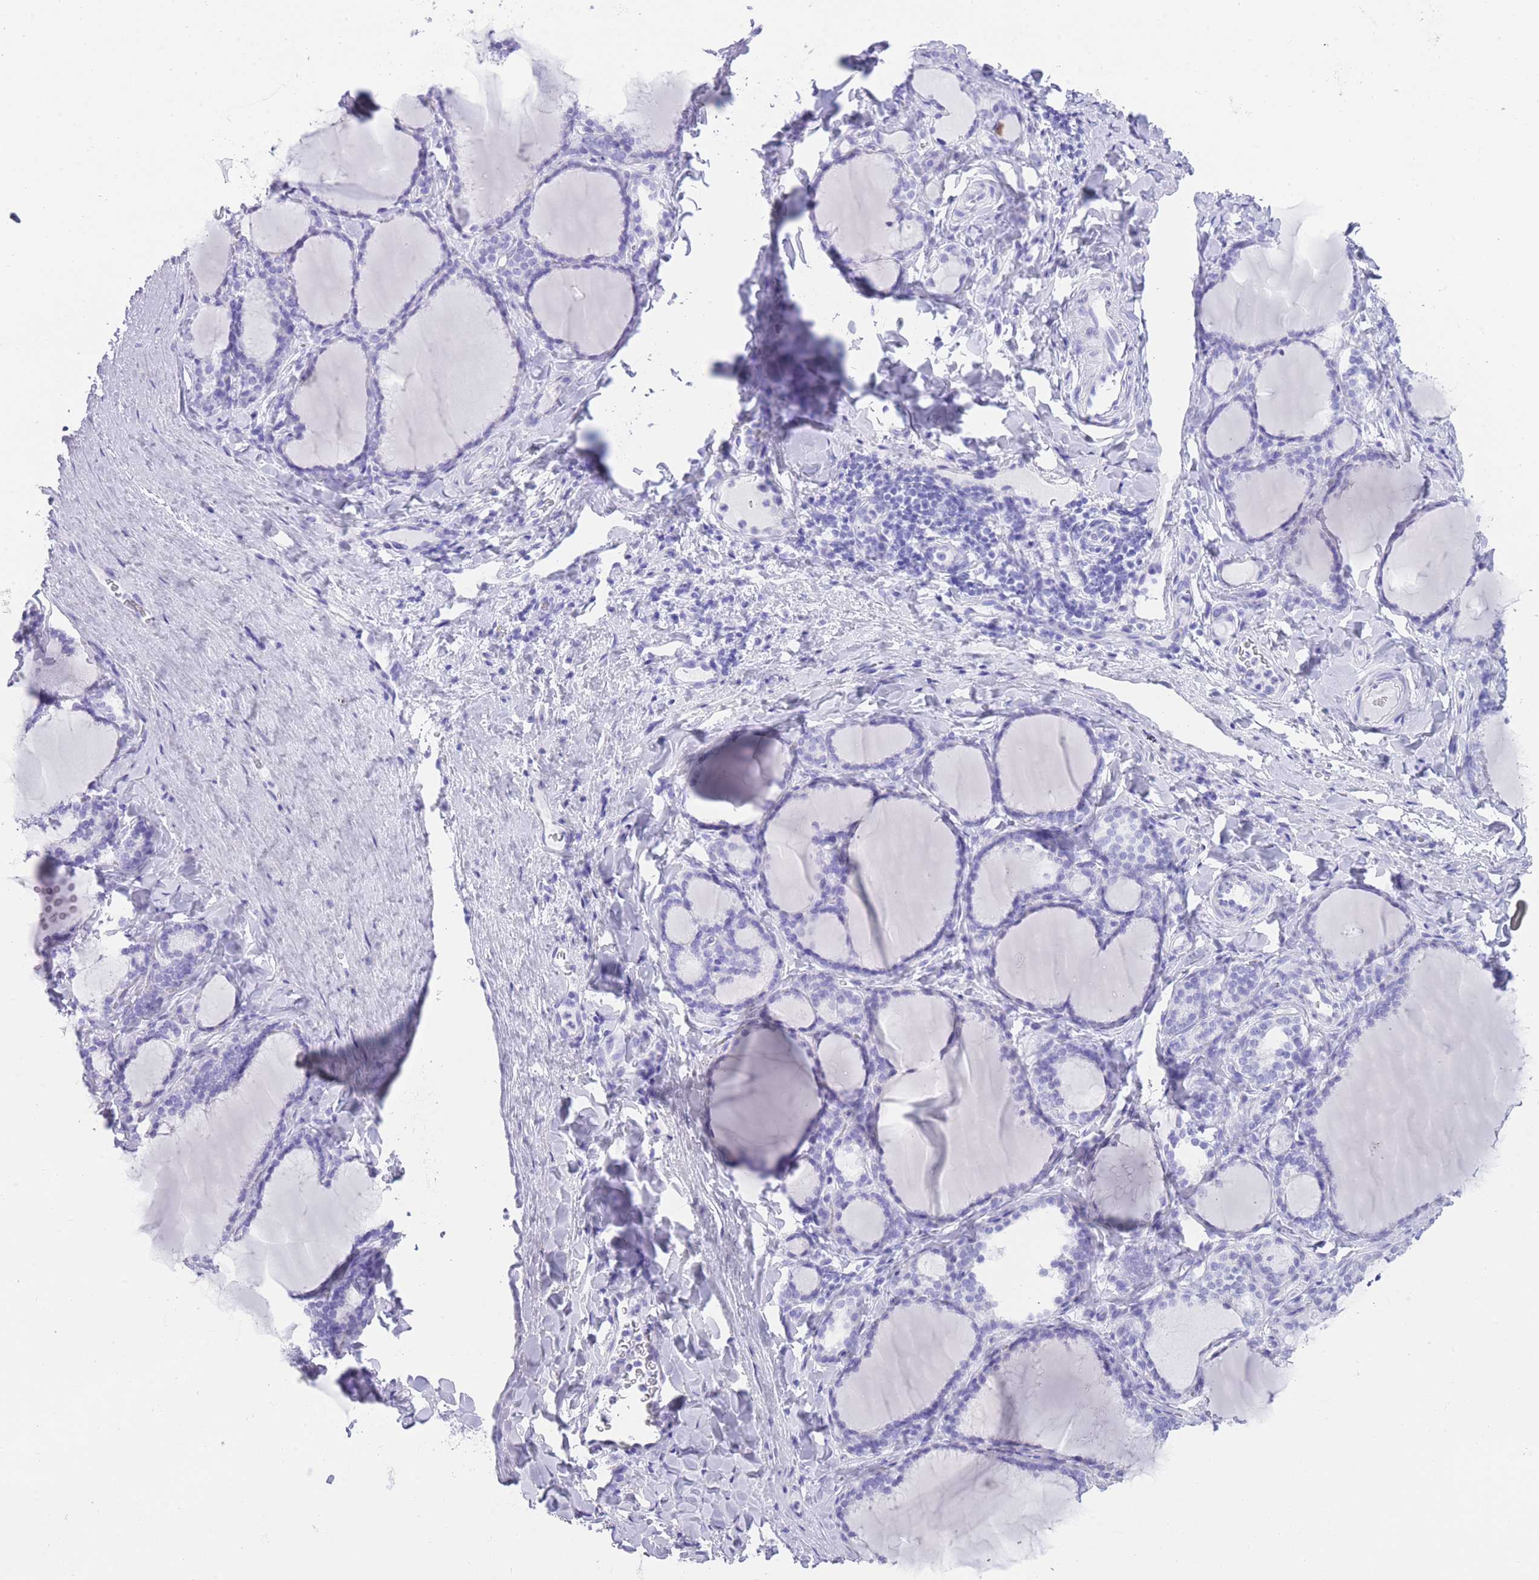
{"staining": {"intensity": "negative", "quantity": "none", "location": "none"}, "tissue": "thyroid gland", "cell_type": "Glandular cells", "image_type": "normal", "snomed": [{"axis": "morphology", "description": "Normal tissue, NOS"}, {"axis": "topography", "description": "Thyroid gland"}], "caption": "High power microscopy image of an immunohistochemistry (IHC) image of normal thyroid gland, revealing no significant expression in glandular cells.", "gene": "ELOA2", "patient": {"sex": "female", "age": 31}}